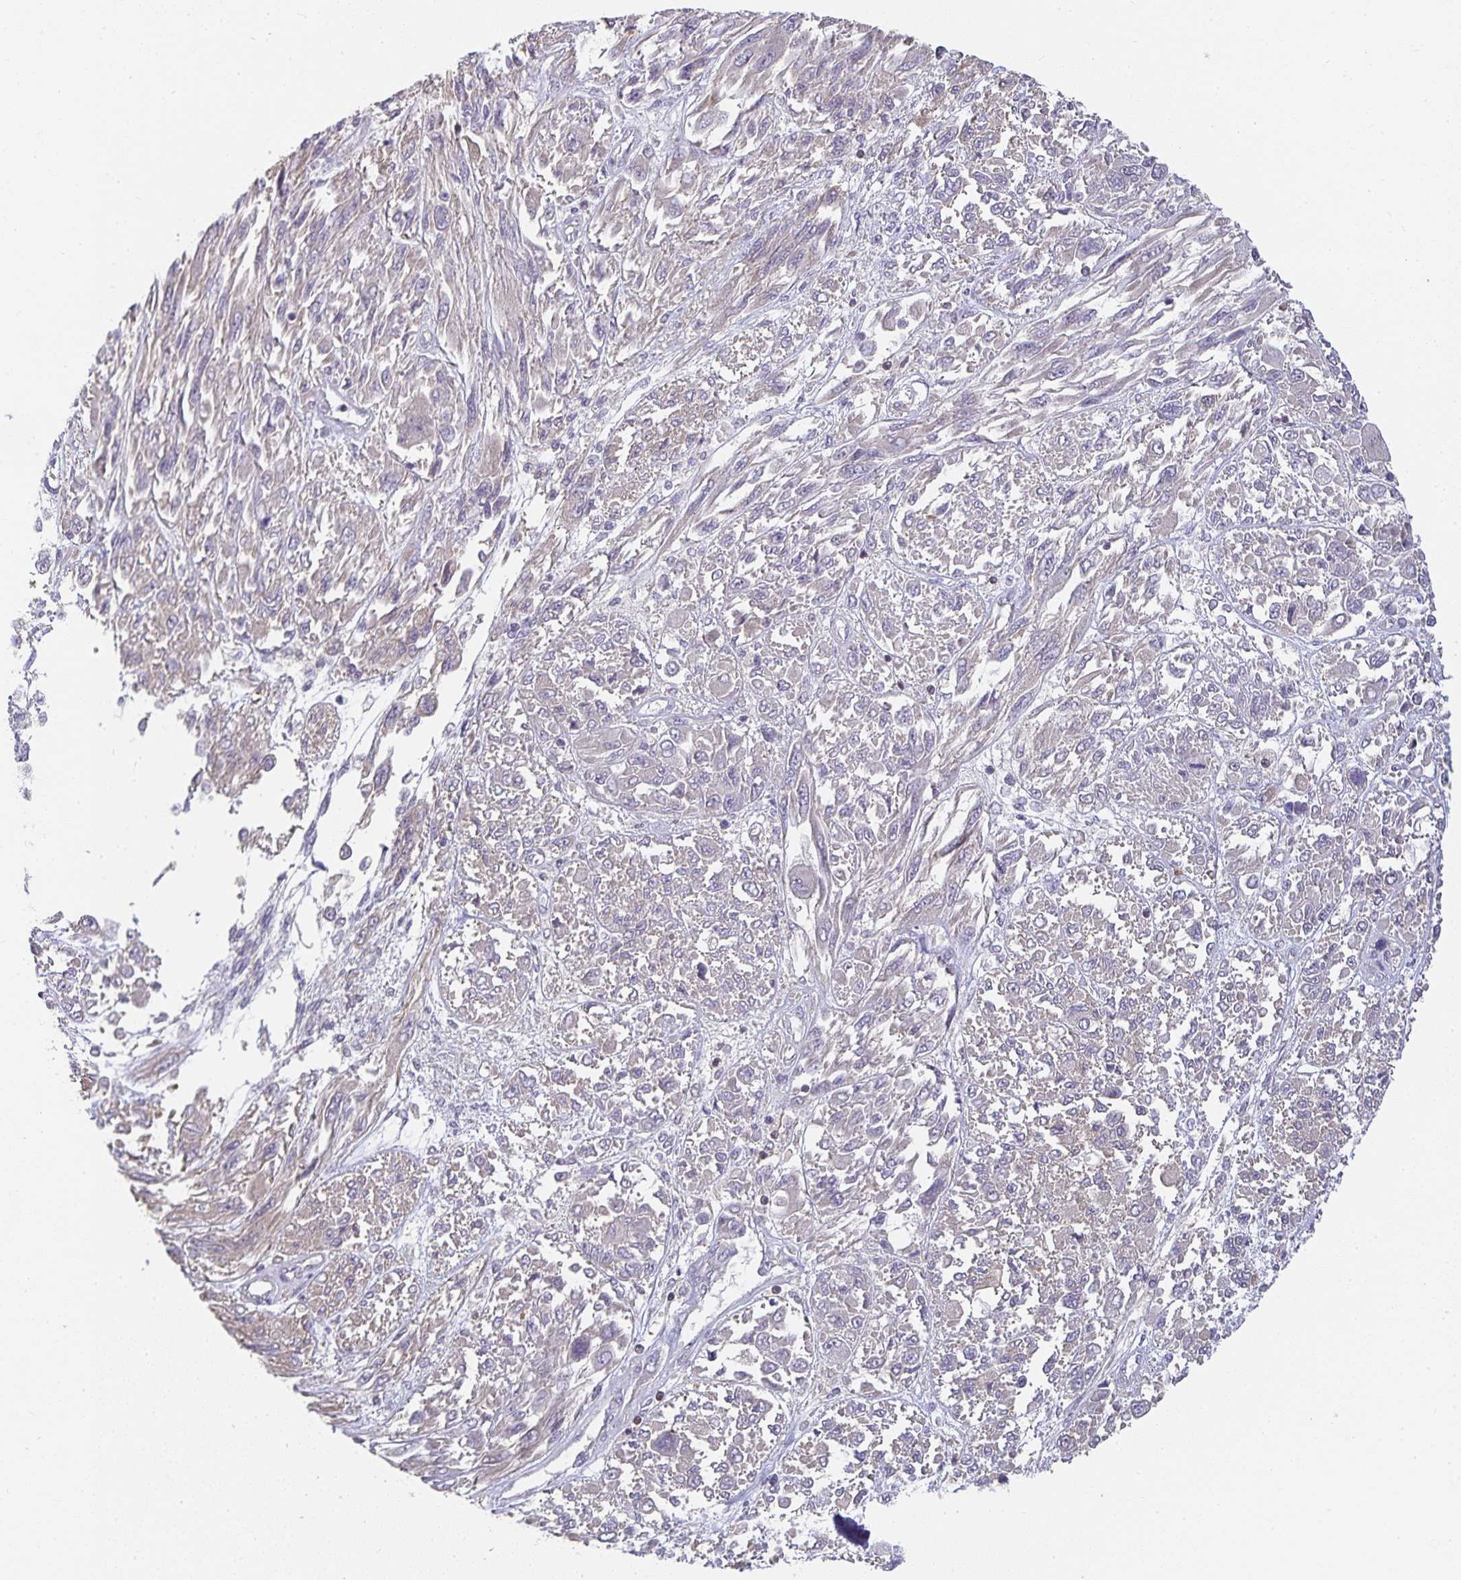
{"staining": {"intensity": "negative", "quantity": "none", "location": "none"}, "tissue": "melanoma", "cell_type": "Tumor cells", "image_type": "cancer", "snomed": [{"axis": "morphology", "description": "Malignant melanoma, NOS"}, {"axis": "topography", "description": "Skin"}], "caption": "Malignant melanoma was stained to show a protein in brown. There is no significant positivity in tumor cells.", "gene": "GATA3", "patient": {"sex": "female", "age": 91}}